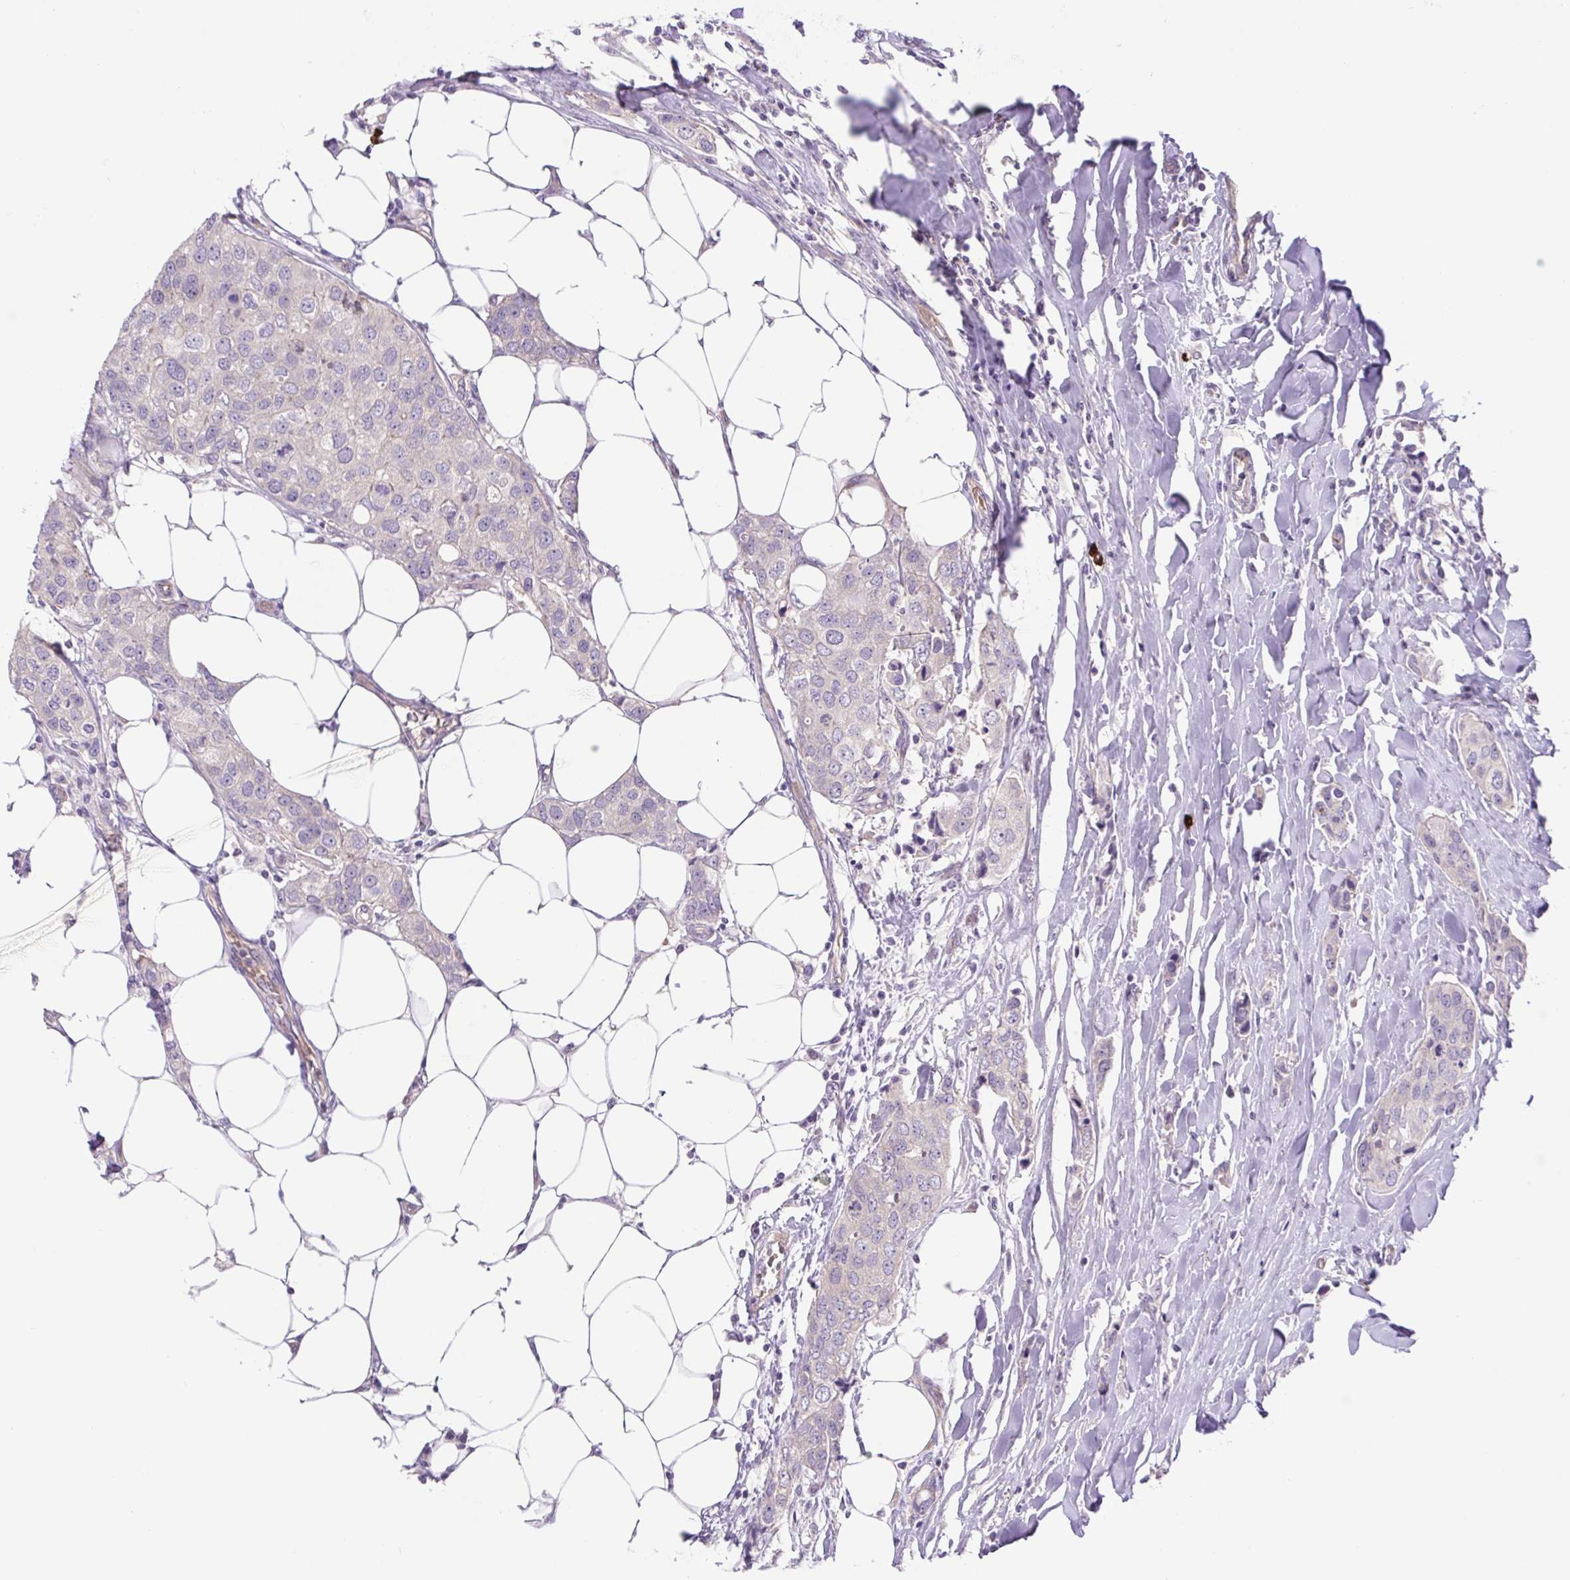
{"staining": {"intensity": "negative", "quantity": "none", "location": "none"}, "tissue": "breast cancer", "cell_type": "Tumor cells", "image_type": "cancer", "snomed": [{"axis": "morphology", "description": "Duct carcinoma"}, {"axis": "topography", "description": "Breast"}], "caption": "Tumor cells are negative for protein expression in human invasive ductal carcinoma (breast).", "gene": "FAM177B", "patient": {"sex": "female", "age": 80}}